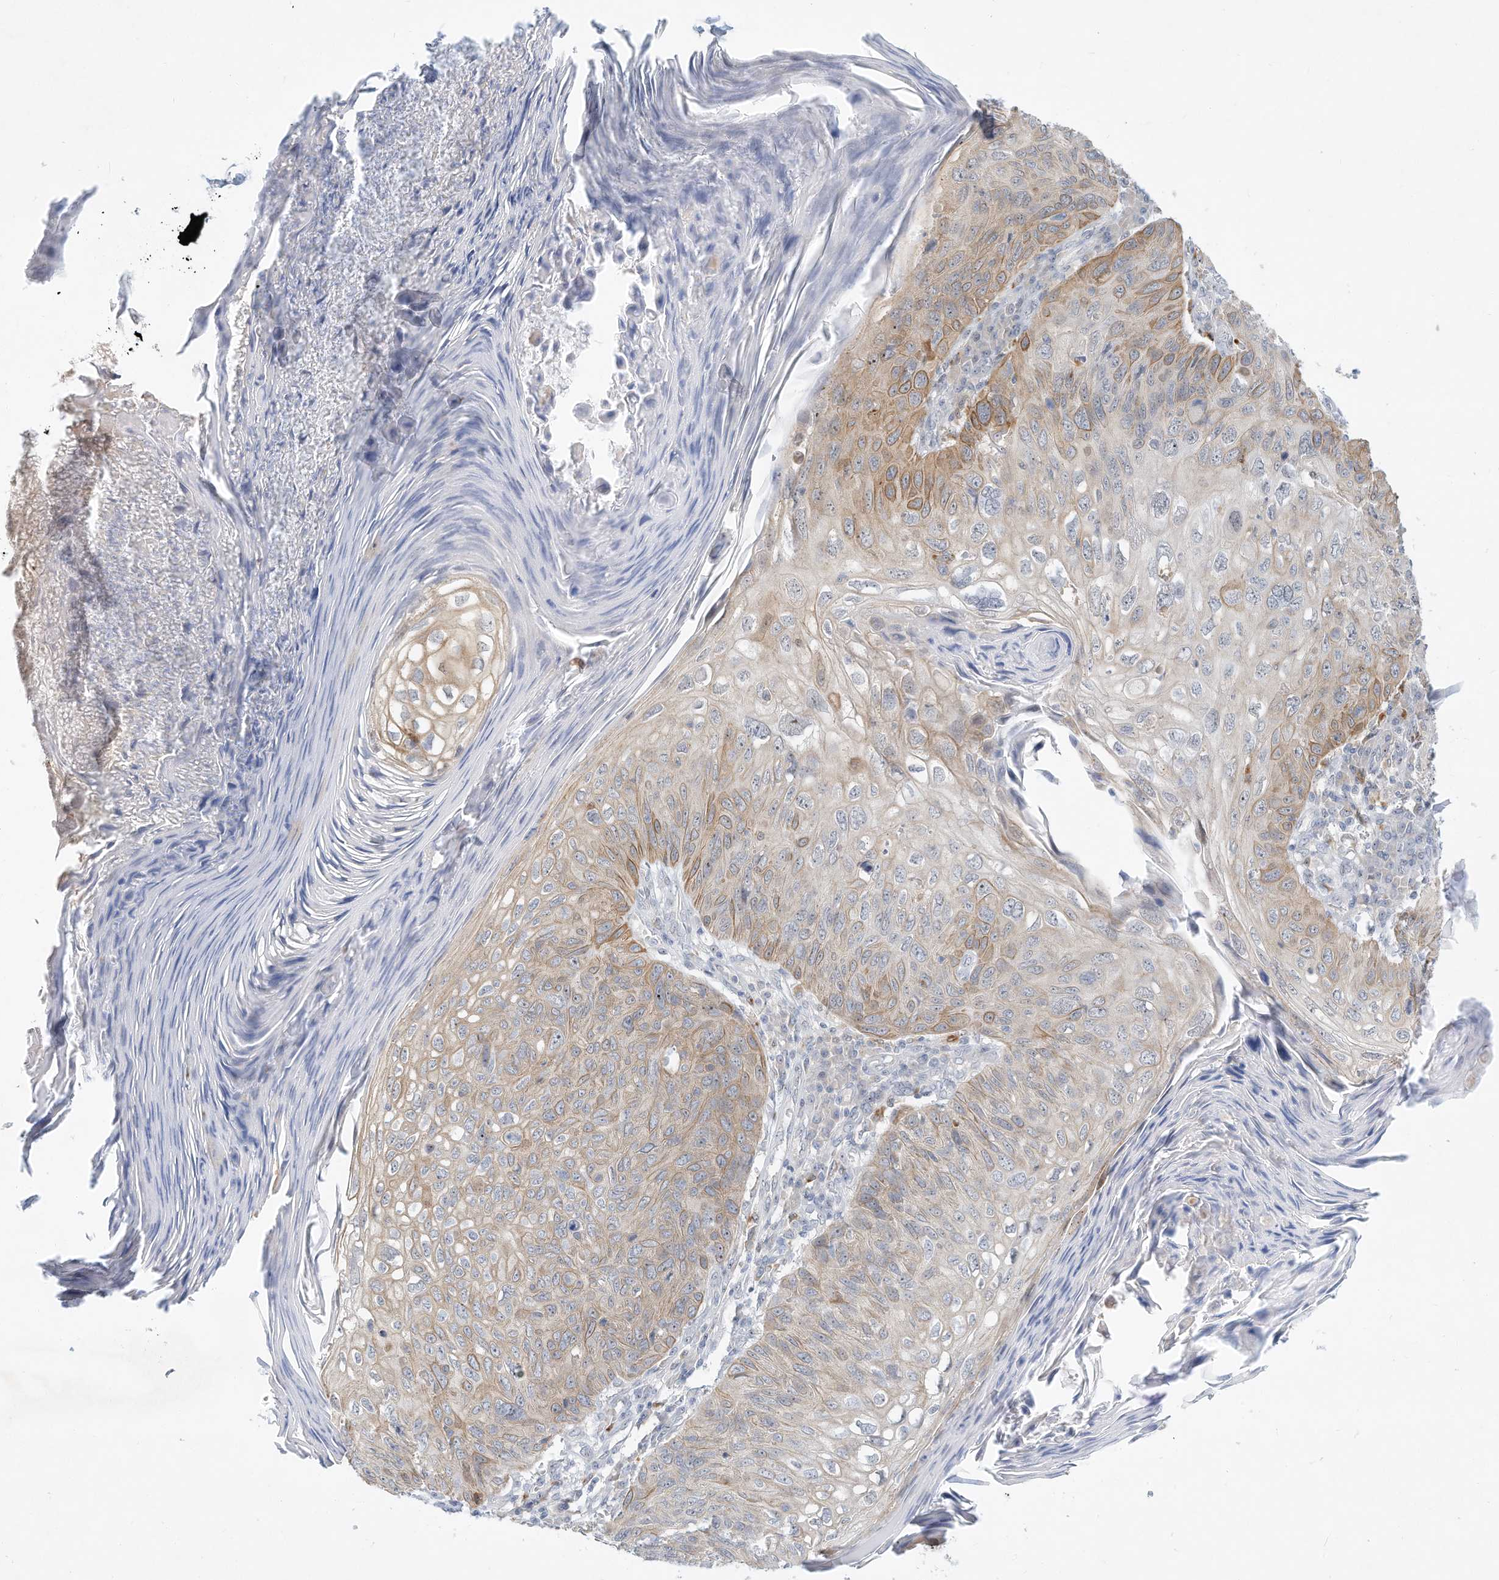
{"staining": {"intensity": "moderate", "quantity": "25%-75%", "location": "cytoplasmic/membranous"}, "tissue": "skin cancer", "cell_type": "Tumor cells", "image_type": "cancer", "snomed": [{"axis": "morphology", "description": "Squamous cell carcinoma, NOS"}, {"axis": "topography", "description": "Skin"}], "caption": "This is a micrograph of immunohistochemistry (IHC) staining of squamous cell carcinoma (skin), which shows moderate positivity in the cytoplasmic/membranous of tumor cells.", "gene": "PAK6", "patient": {"sex": "female", "age": 90}}